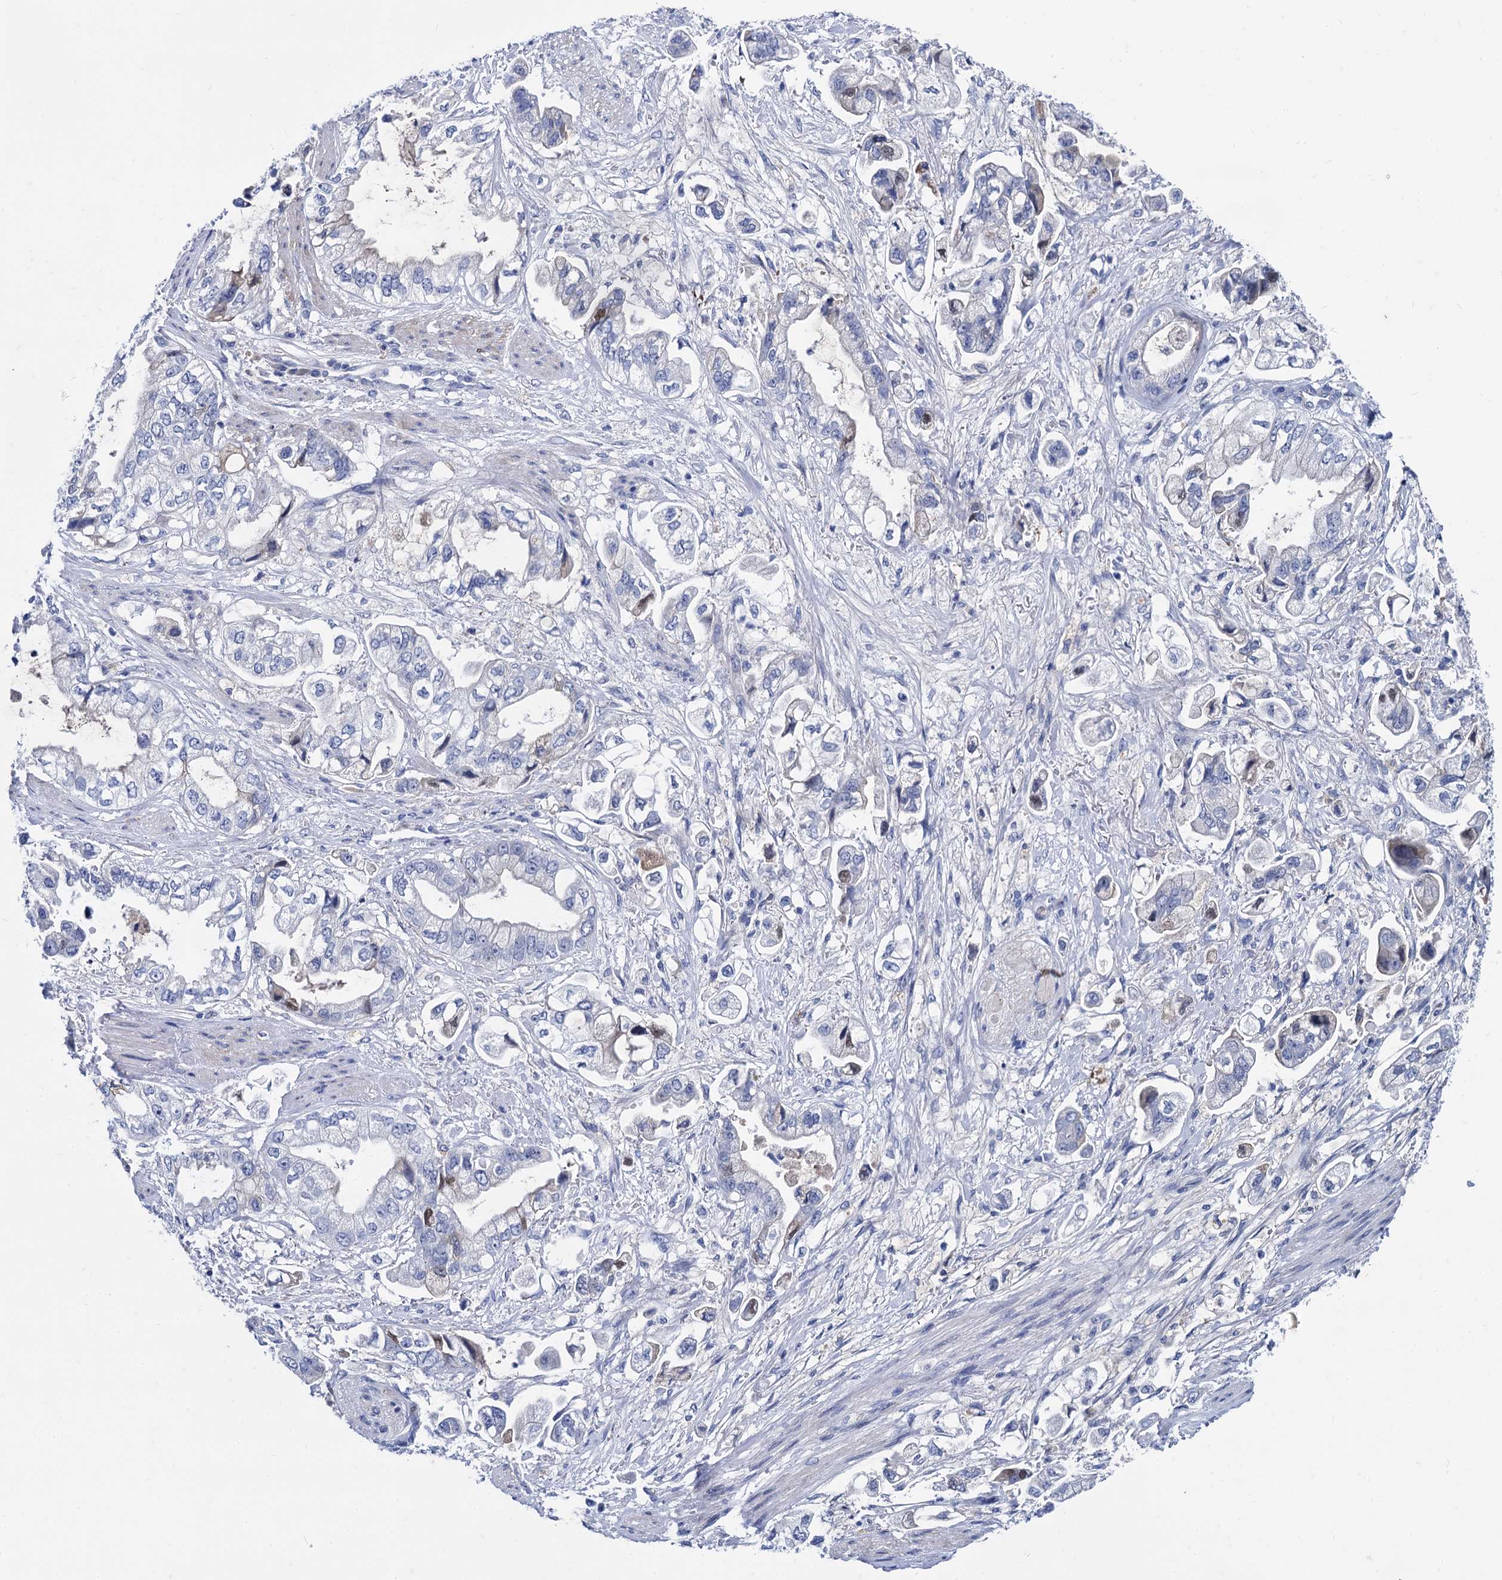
{"staining": {"intensity": "negative", "quantity": "none", "location": "none"}, "tissue": "stomach cancer", "cell_type": "Tumor cells", "image_type": "cancer", "snomed": [{"axis": "morphology", "description": "Adenocarcinoma, NOS"}, {"axis": "topography", "description": "Stomach"}], "caption": "The immunohistochemistry (IHC) photomicrograph has no significant staining in tumor cells of stomach adenocarcinoma tissue.", "gene": "TMEM72", "patient": {"sex": "male", "age": 62}}